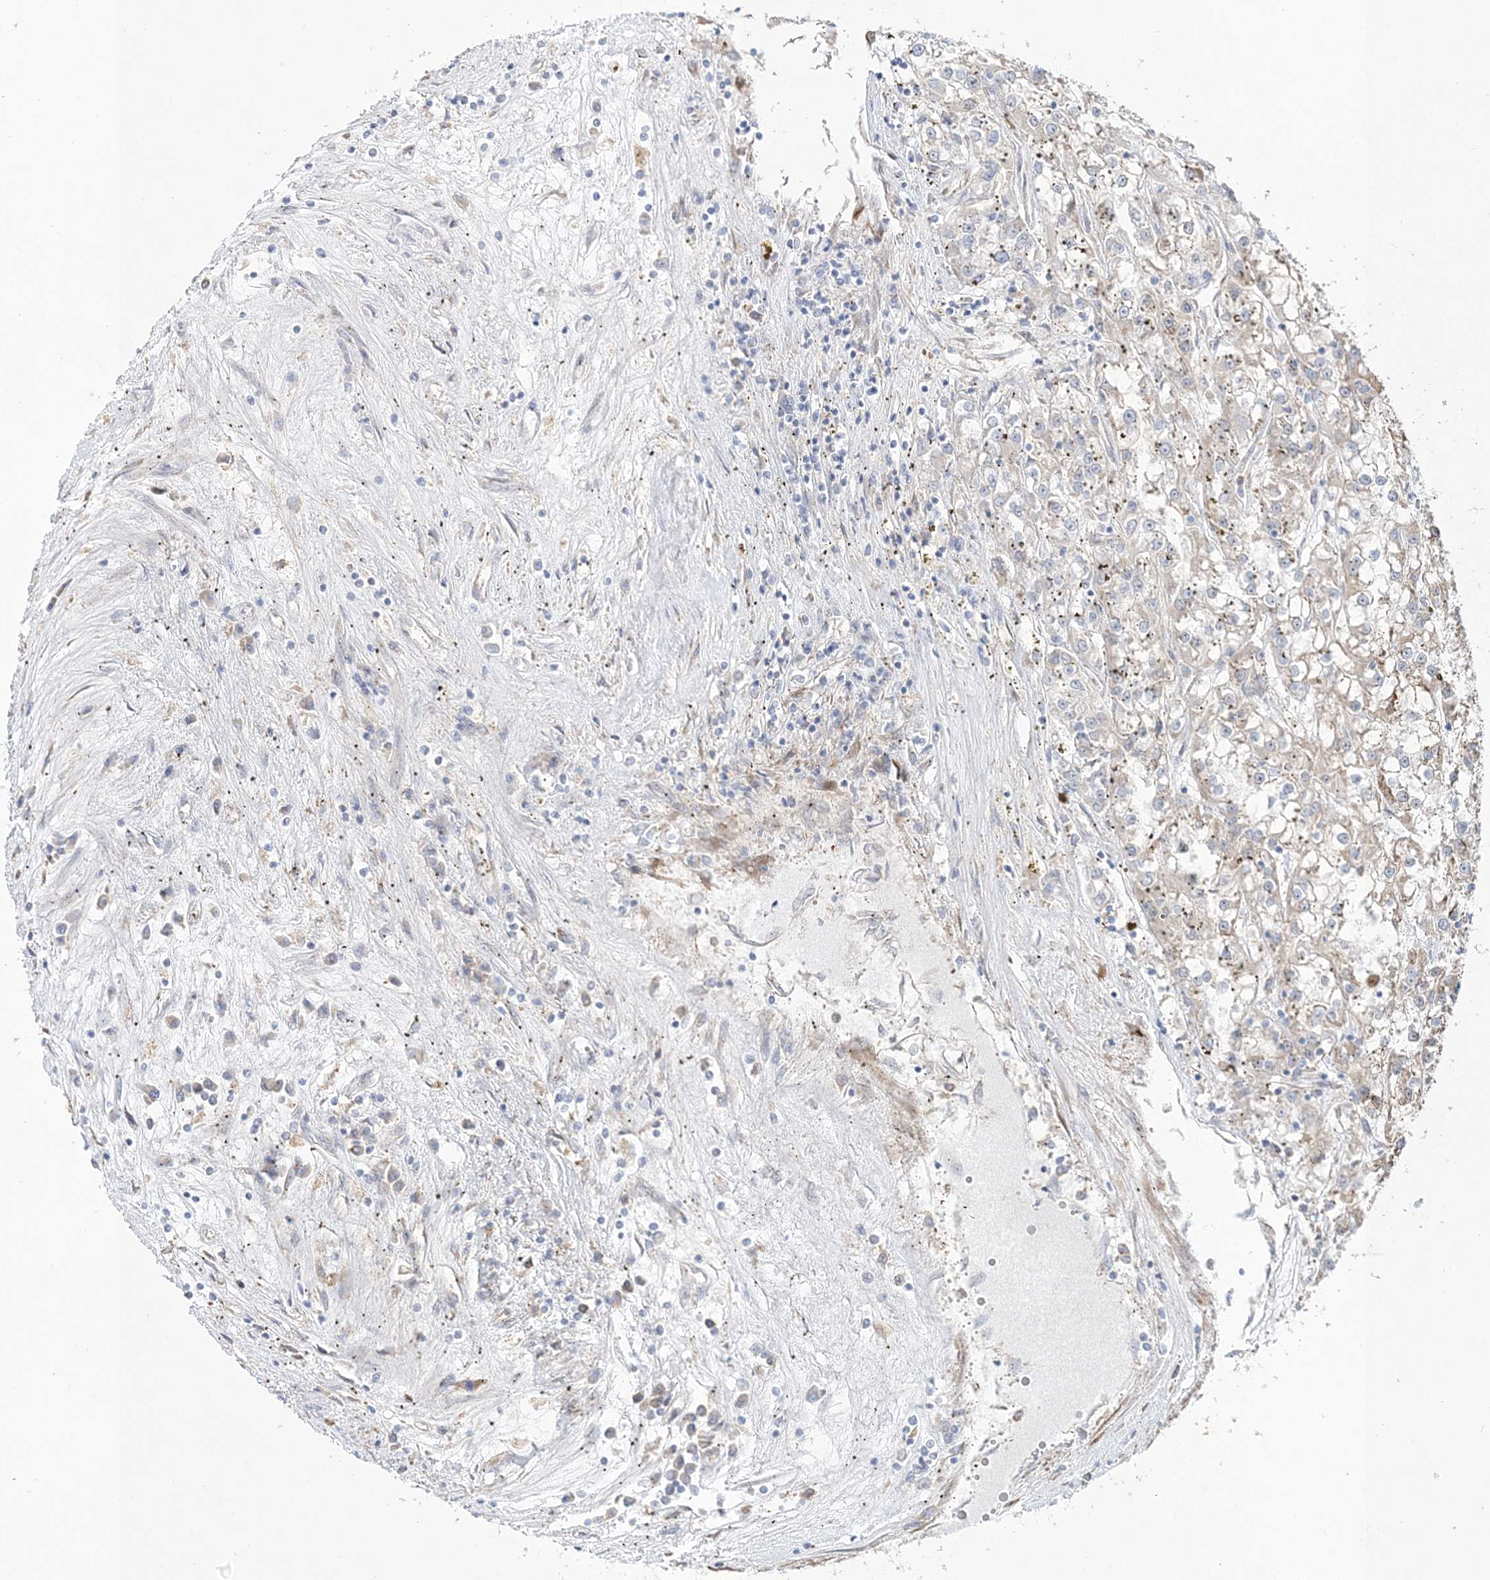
{"staining": {"intensity": "negative", "quantity": "none", "location": "none"}, "tissue": "renal cancer", "cell_type": "Tumor cells", "image_type": "cancer", "snomed": [{"axis": "morphology", "description": "Adenocarcinoma, NOS"}, {"axis": "topography", "description": "Kidney"}], "caption": "The histopathology image reveals no significant expression in tumor cells of renal adenocarcinoma.", "gene": "ZFYVE16", "patient": {"sex": "female", "age": 52}}